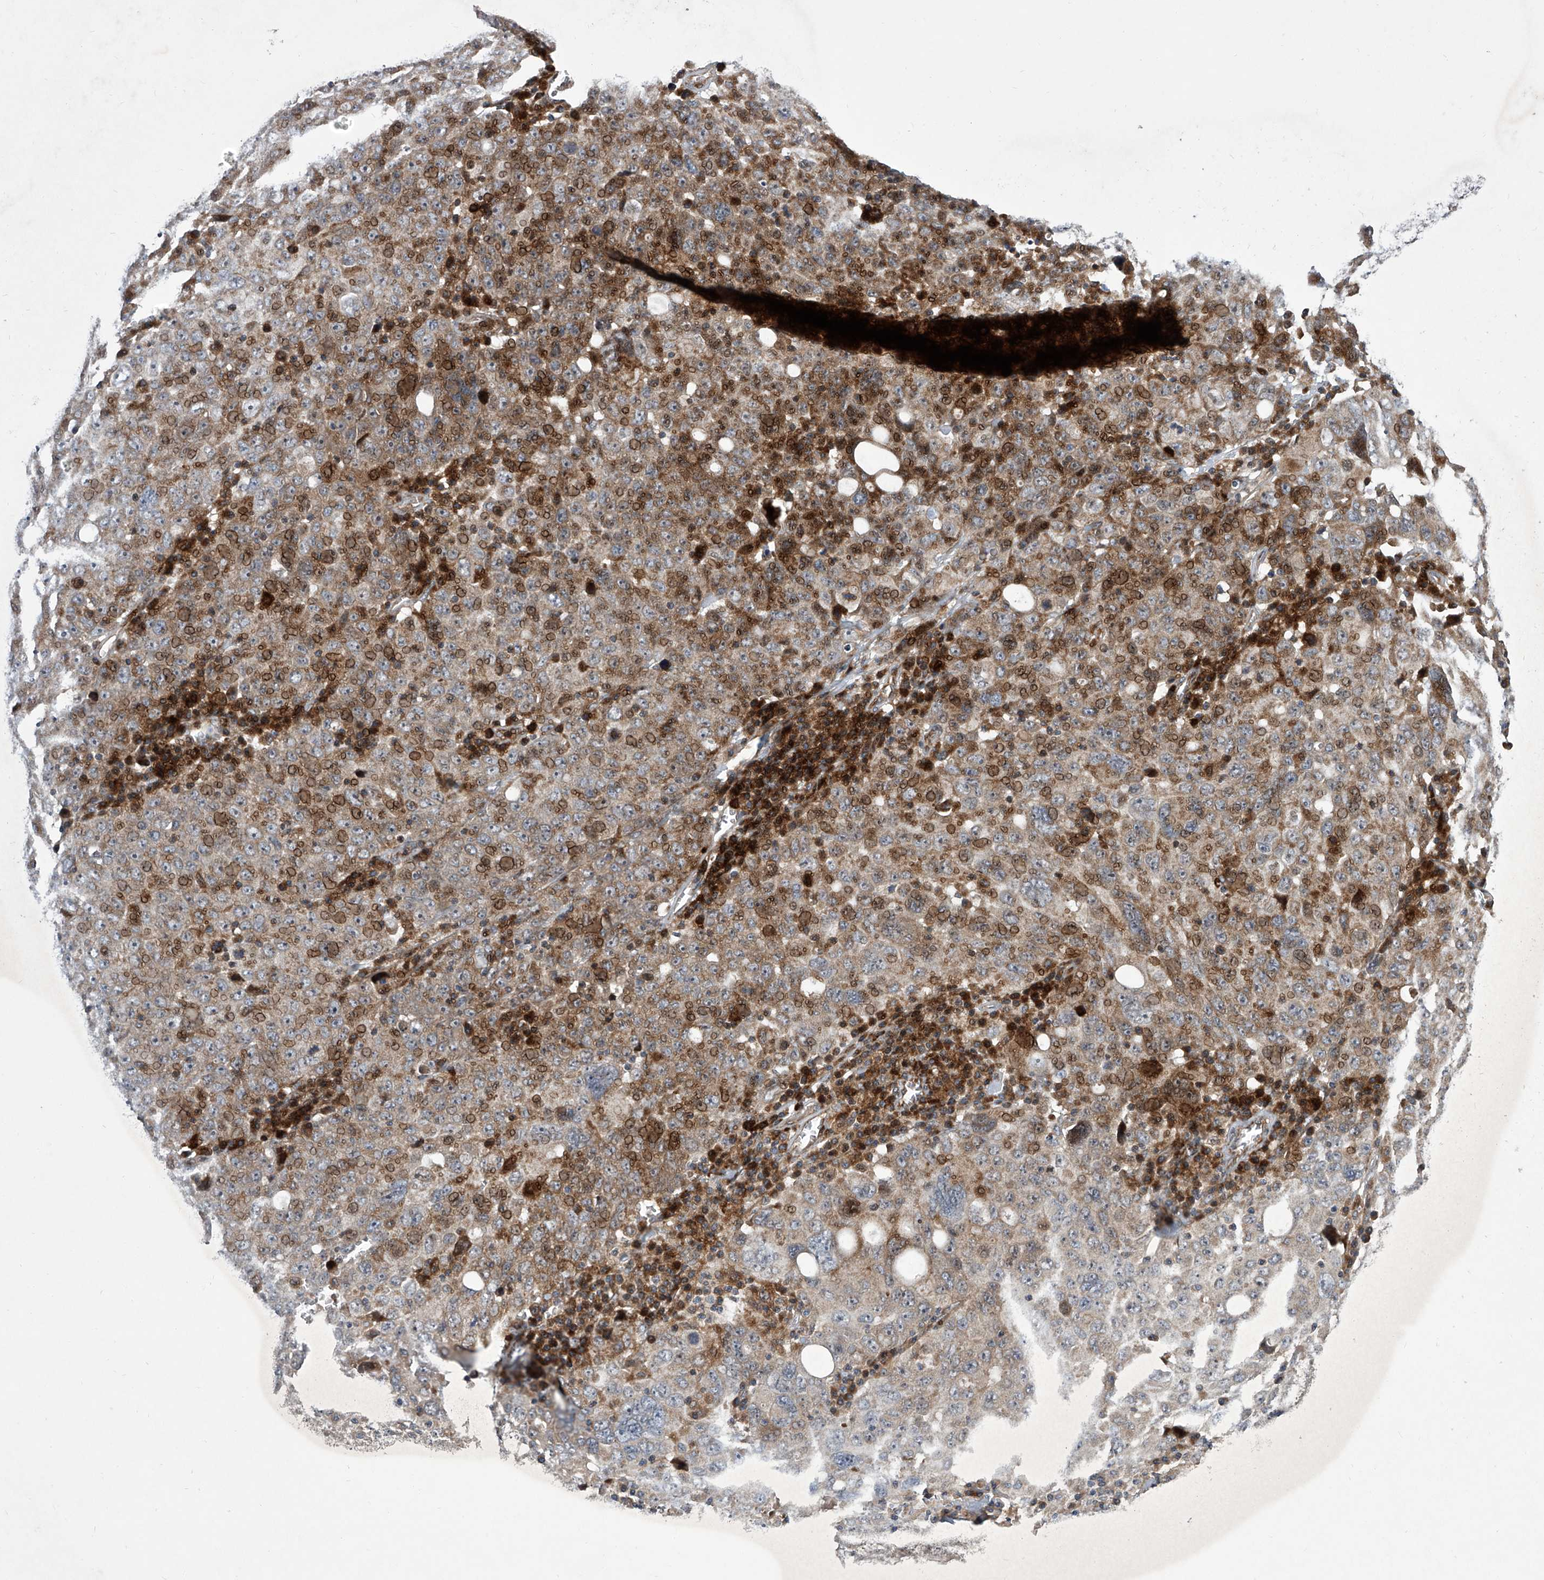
{"staining": {"intensity": "moderate", "quantity": ">75%", "location": "cytoplasmic/membranous"}, "tissue": "ovarian cancer", "cell_type": "Tumor cells", "image_type": "cancer", "snomed": [{"axis": "morphology", "description": "Carcinoma, endometroid"}, {"axis": "topography", "description": "Ovary"}], "caption": "Human ovarian cancer stained with a brown dye reveals moderate cytoplasmic/membranous positive staining in approximately >75% of tumor cells.", "gene": "USF3", "patient": {"sex": "female", "age": 62}}